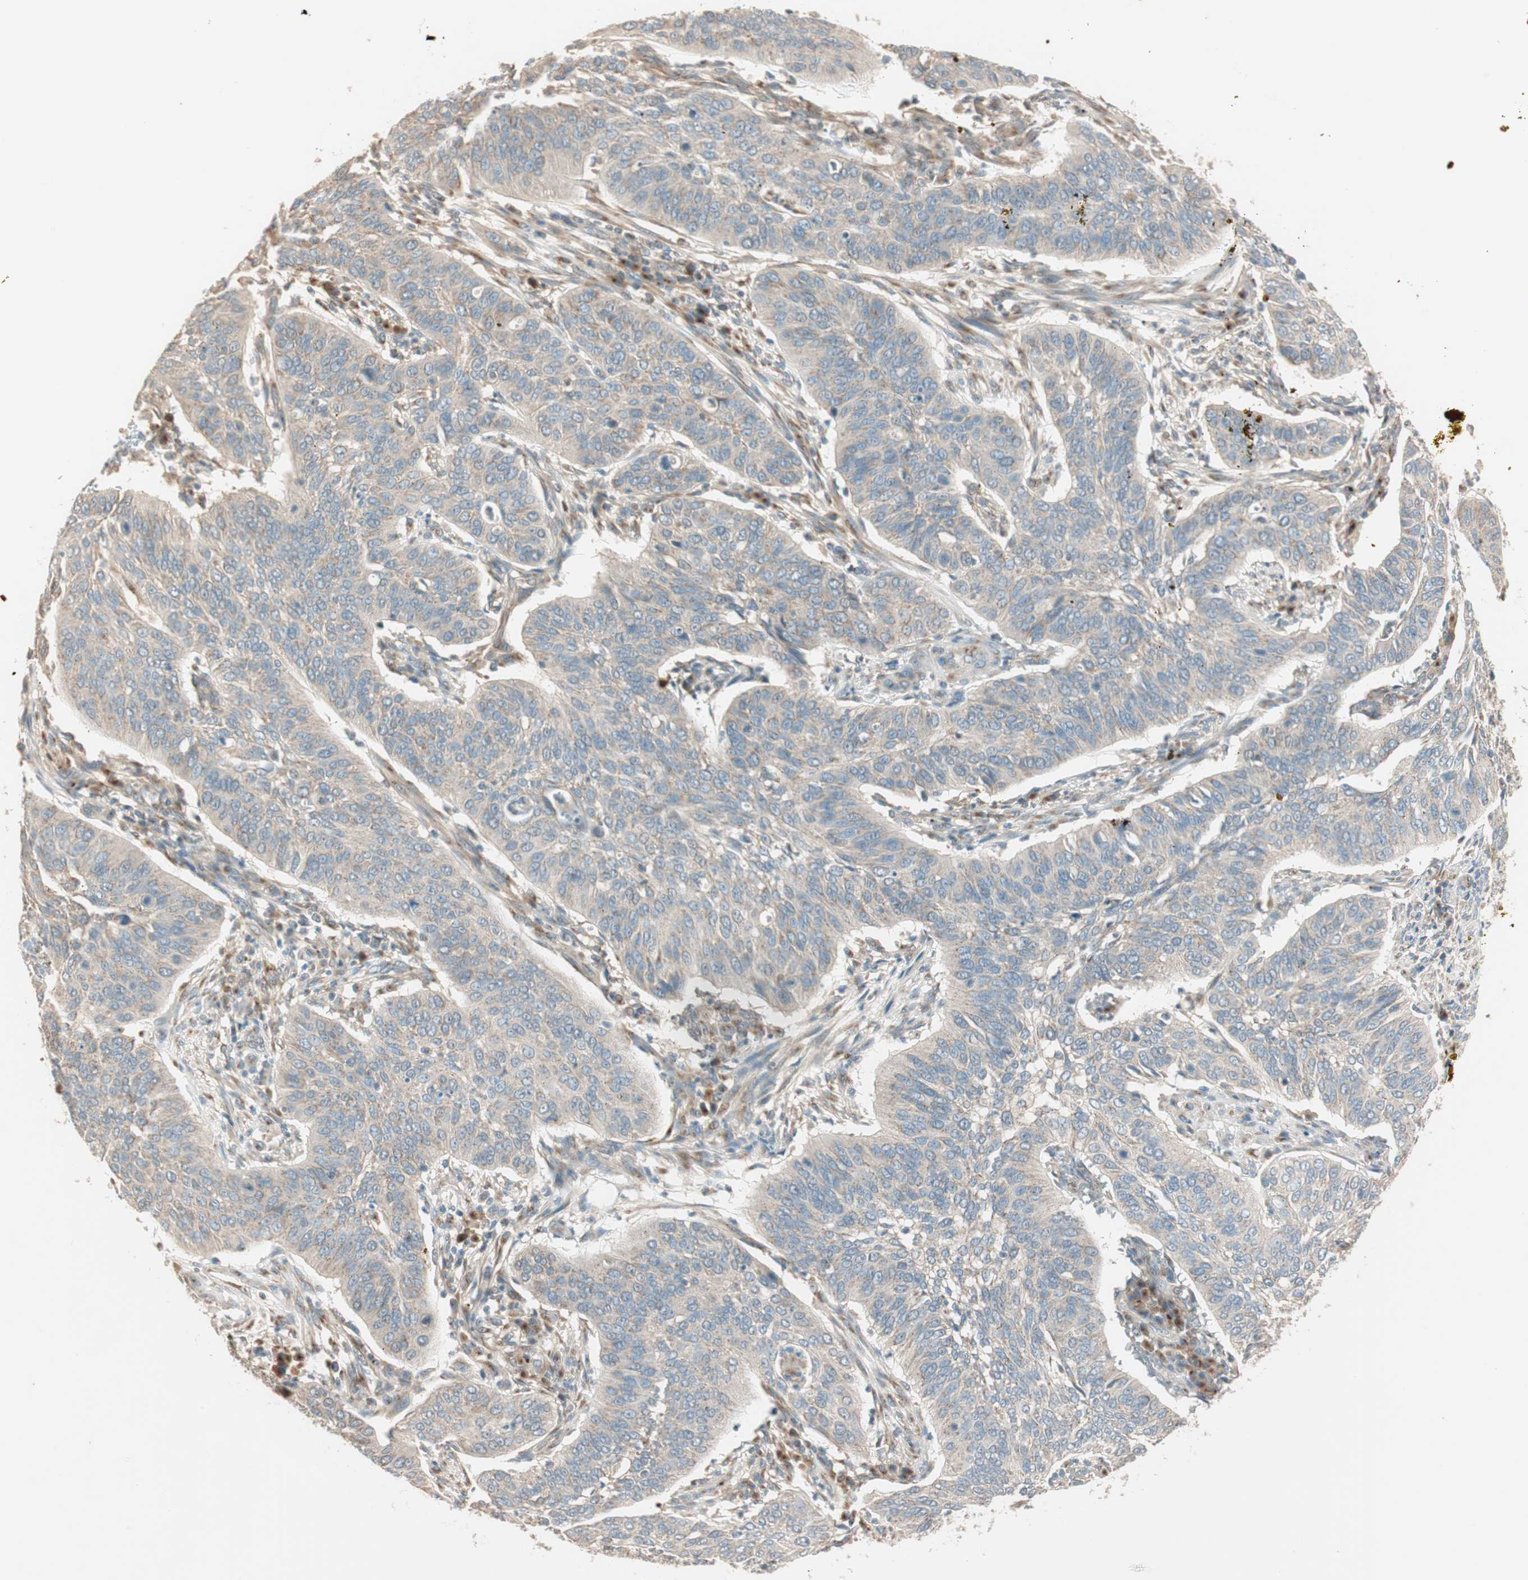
{"staining": {"intensity": "weak", "quantity": "25%-75%", "location": "cytoplasmic/membranous"}, "tissue": "cervical cancer", "cell_type": "Tumor cells", "image_type": "cancer", "snomed": [{"axis": "morphology", "description": "Squamous cell carcinoma, NOS"}, {"axis": "topography", "description": "Cervix"}], "caption": "The photomicrograph exhibits staining of cervical cancer (squamous cell carcinoma), revealing weak cytoplasmic/membranous protein positivity (brown color) within tumor cells.", "gene": "SEC16A", "patient": {"sex": "female", "age": 39}}